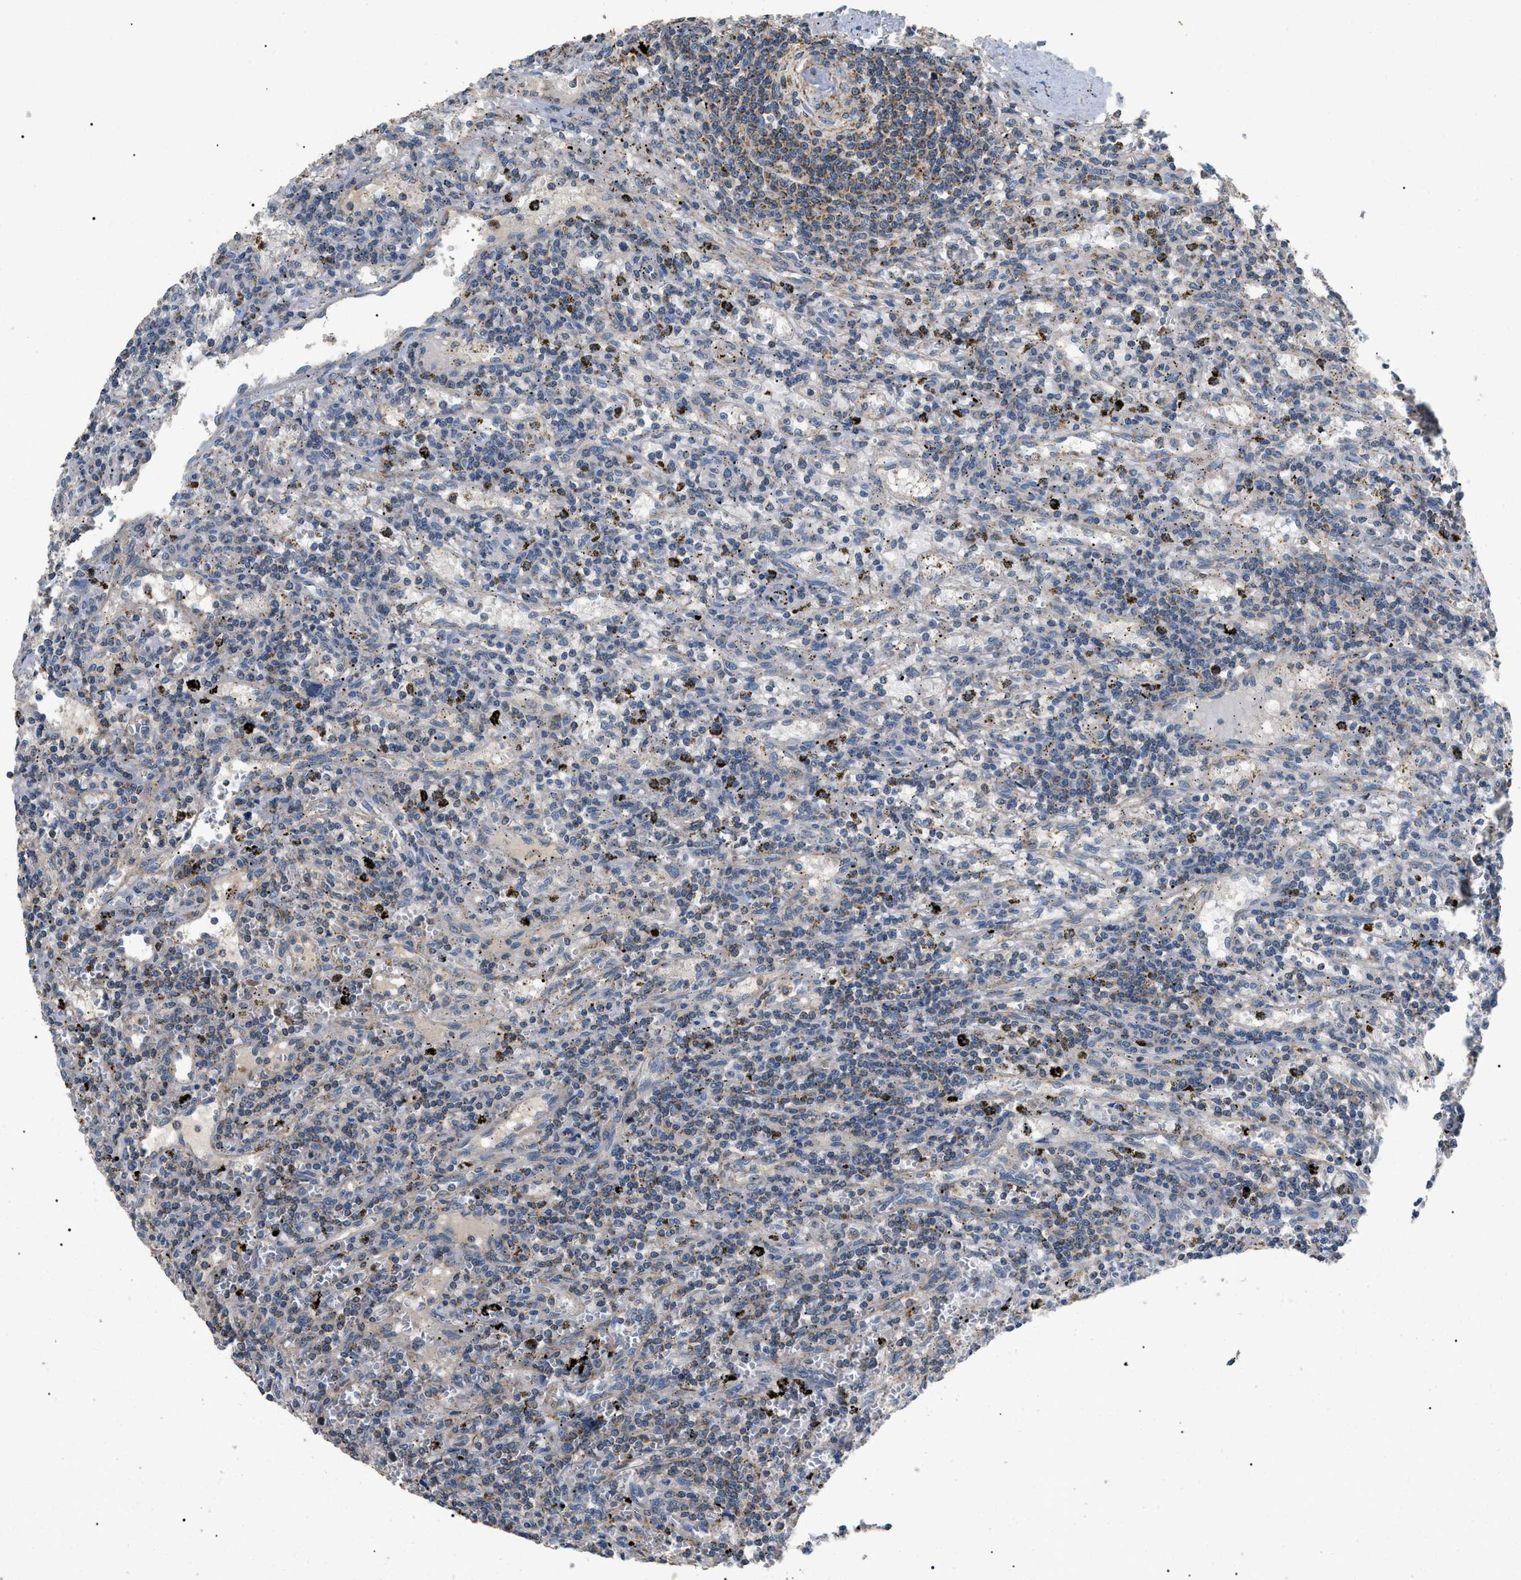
{"staining": {"intensity": "moderate", "quantity": "25%-75%", "location": "cytoplasmic/membranous"}, "tissue": "lymphoma", "cell_type": "Tumor cells", "image_type": "cancer", "snomed": [{"axis": "morphology", "description": "Malignant lymphoma, non-Hodgkin's type, Low grade"}, {"axis": "topography", "description": "Spleen"}], "caption": "Immunohistochemical staining of malignant lymphoma, non-Hodgkin's type (low-grade) reveals medium levels of moderate cytoplasmic/membranous protein expression in about 25%-75% of tumor cells. (Brightfield microscopy of DAB IHC at high magnification).", "gene": "TOMM6", "patient": {"sex": "male", "age": 76}}